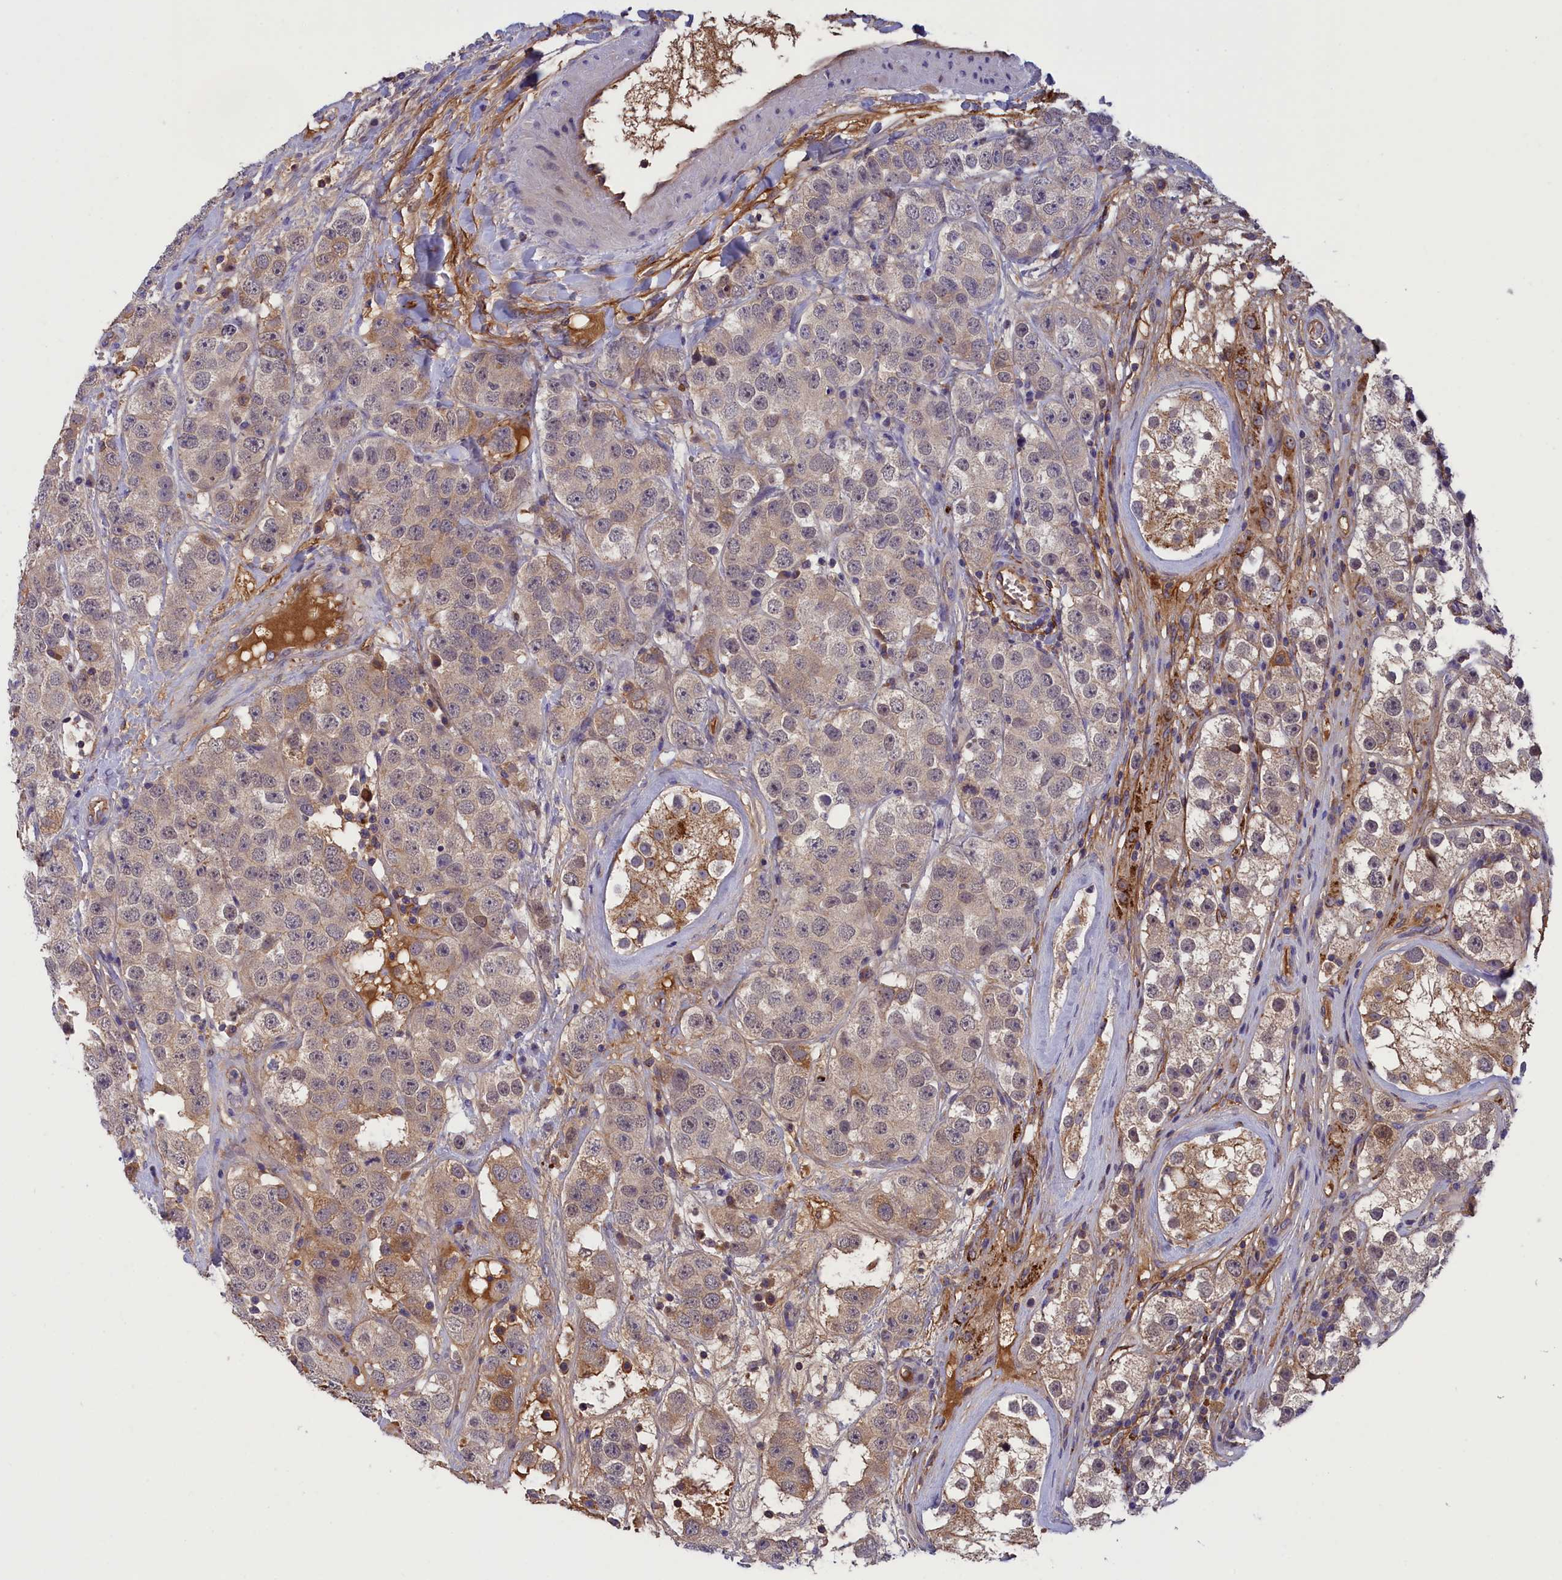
{"staining": {"intensity": "weak", "quantity": ">75%", "location": "cytoplasmic/membranous"}, "tissue": "testis cancer", "cell_type": "Tumor cells", "image_type": "cancer", "snomed": [{"axis": "morphology", "description": "Seminoma, NOS"}, {"axis": "topography", "description": "Testis"}], "caption": "High-magnification brightfield microscopy of testis cancer (seminoma) stained with DAB (brown) and counterstained with hematoxylin (blue). tumor cells exhibit weak cytoplasmic/membranous positivity is identified in about>75% of cells. (brown staining indicates protein expression, while blue staining denotes nuclei).", "gene": "STYX", "patient": {"sex": "male", "age": 28}}